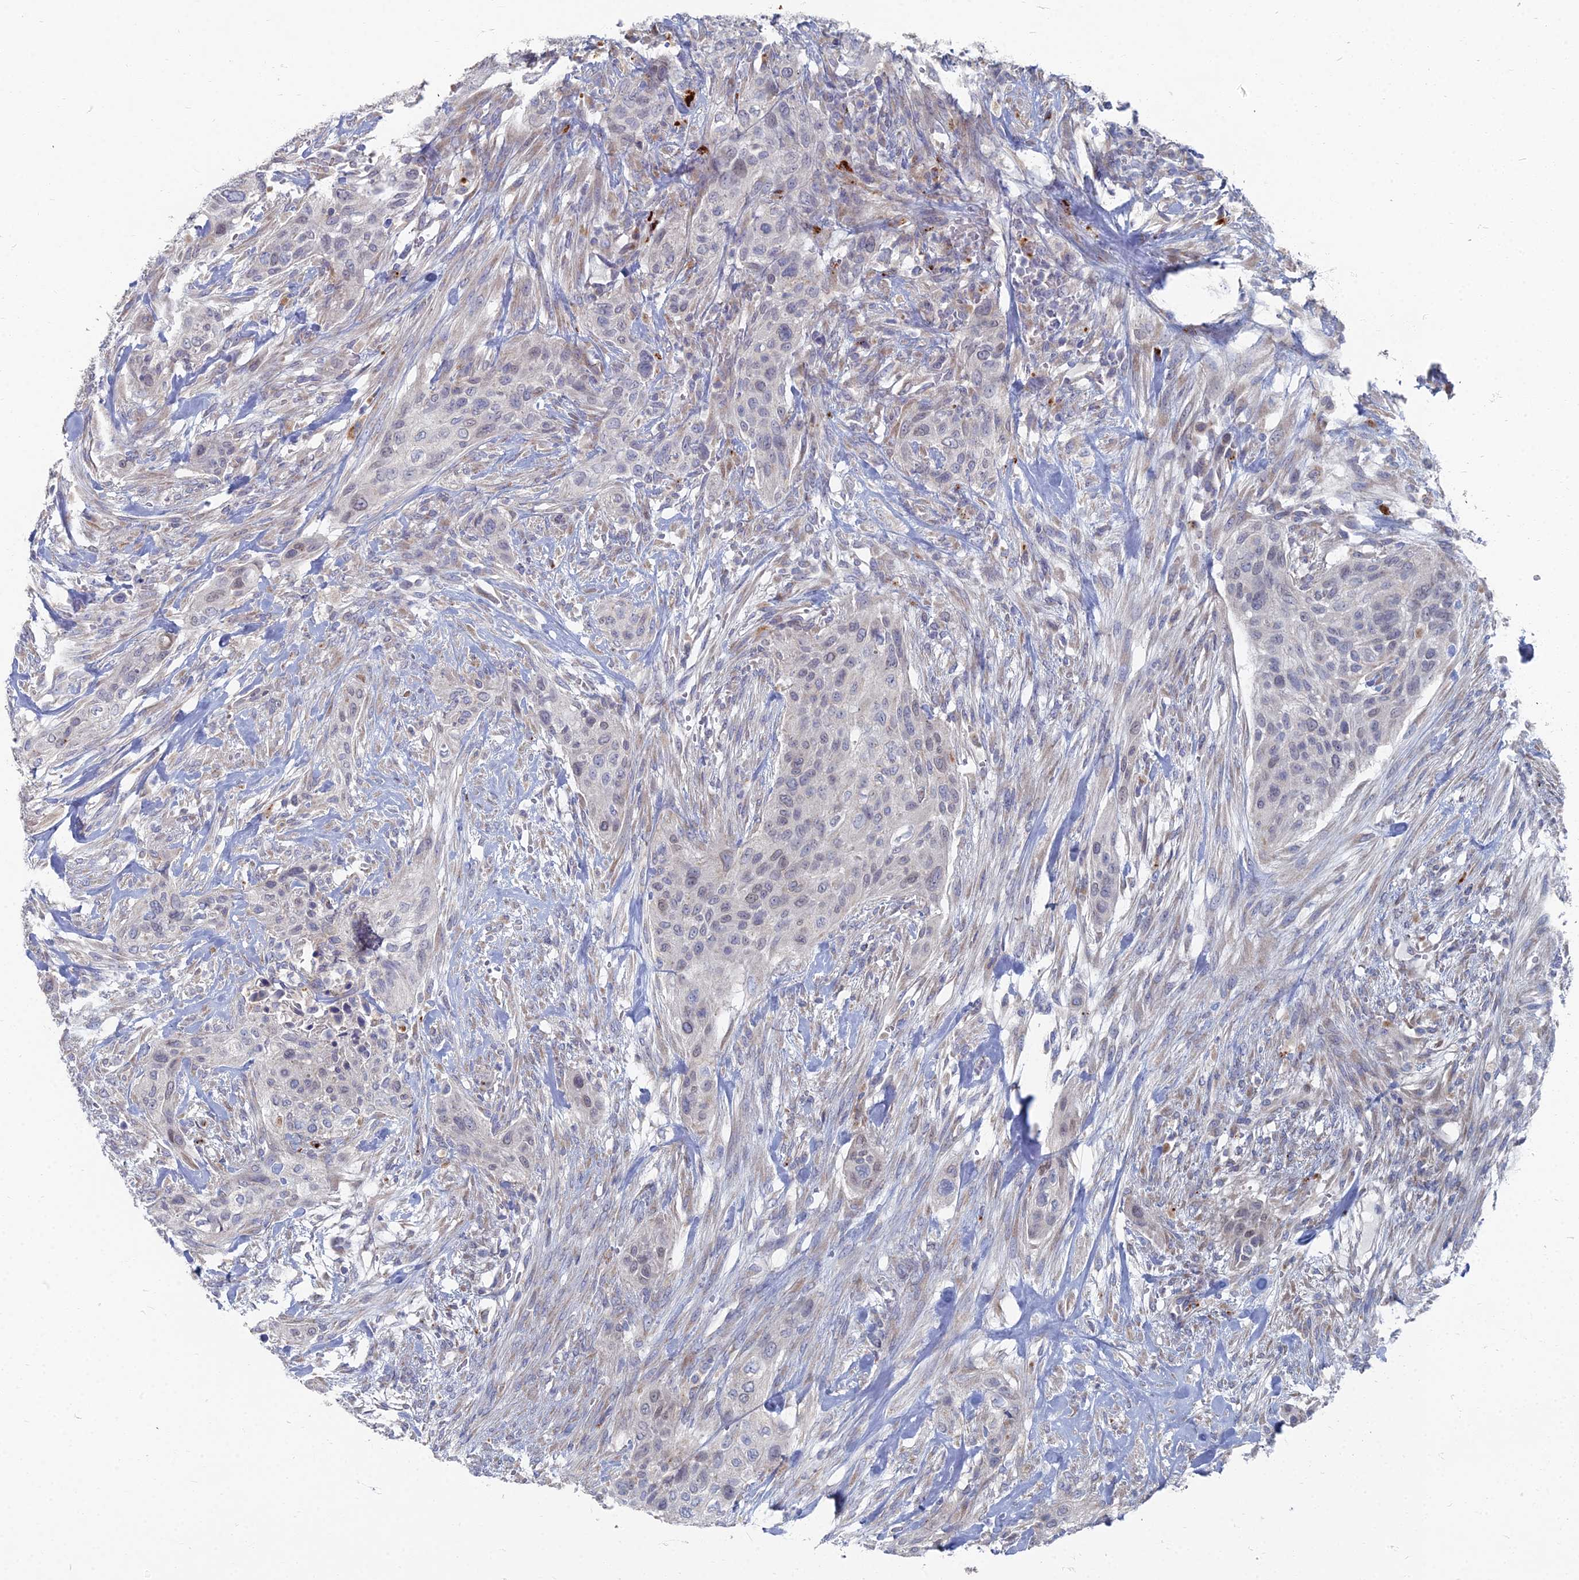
{"staining": {"intensity": "negative", "quantity": "none", "location": "none"}, "tissue": "urothelial cancer", "cell_type": "Tumor cells", "image_type": "cancer", "snomed": [{"axis": "morphology", "description": "Urothelial carcinoma, High grade"}, {"axis": "topography", "description": "Urinary bladder"}], "caption": "Immunohistochemistry micrograph of human urothelial carcinoma (high-grade) stained for a protein (brown), which demonstrates no positivity in tumor cells.", "gene": "TMEM128", "patient": {"sex": "male", "age": 35}}